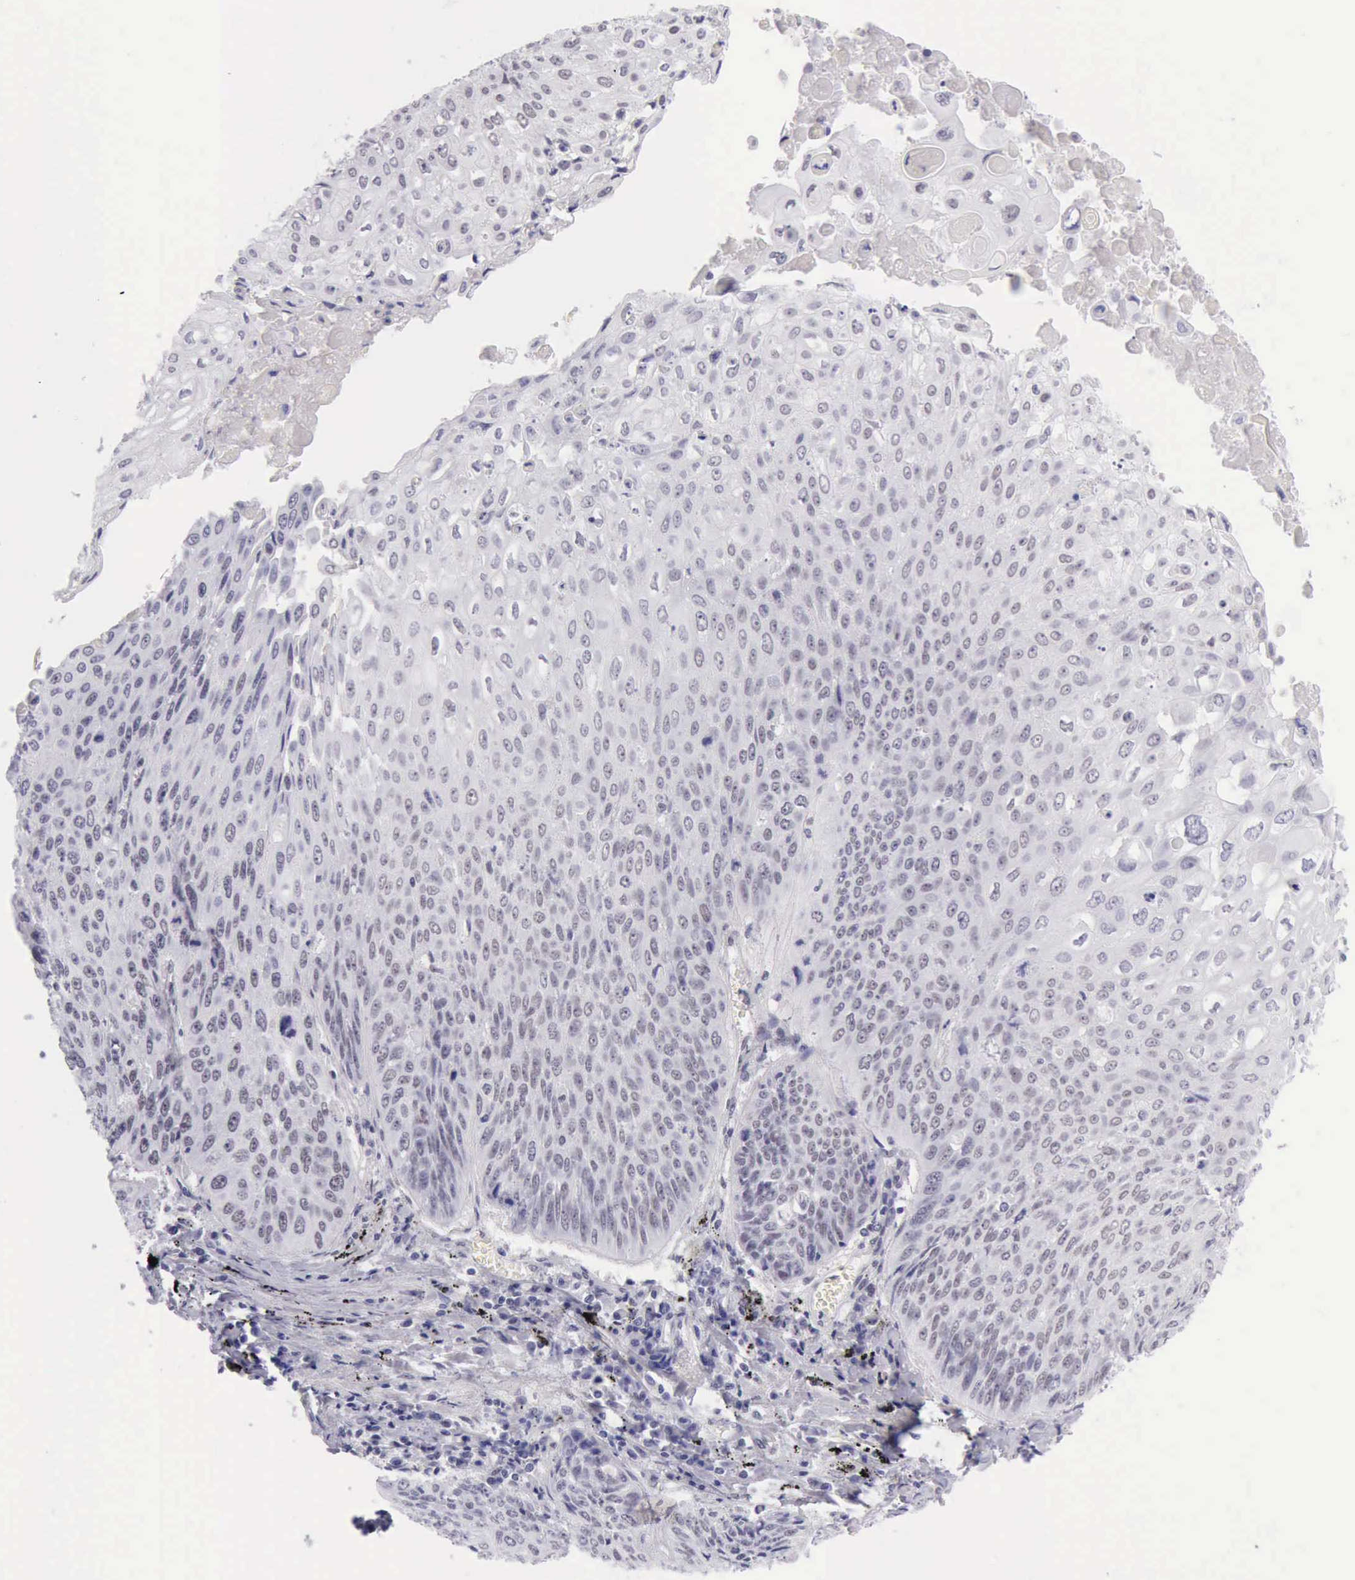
{"staining": {"intensity": "negative", "quantity": "none", "location": "none"}, "tissue": "lung cancer", "cell_type": "Tumor cells", "image_type": "cancer", "snomed": [{"axis": "morphology", "description": "Adenocarcinoma, NOS"}, {"axis": "topography", "description": "Lung"}], "caption": "High power microscopy micrograph of an immunohistochemistry image of adenocarcinoma (lung), revealing no significant positivity in tumor cells.", "gene": "EP300", "patient": {"sex": "male", "age": 60}}